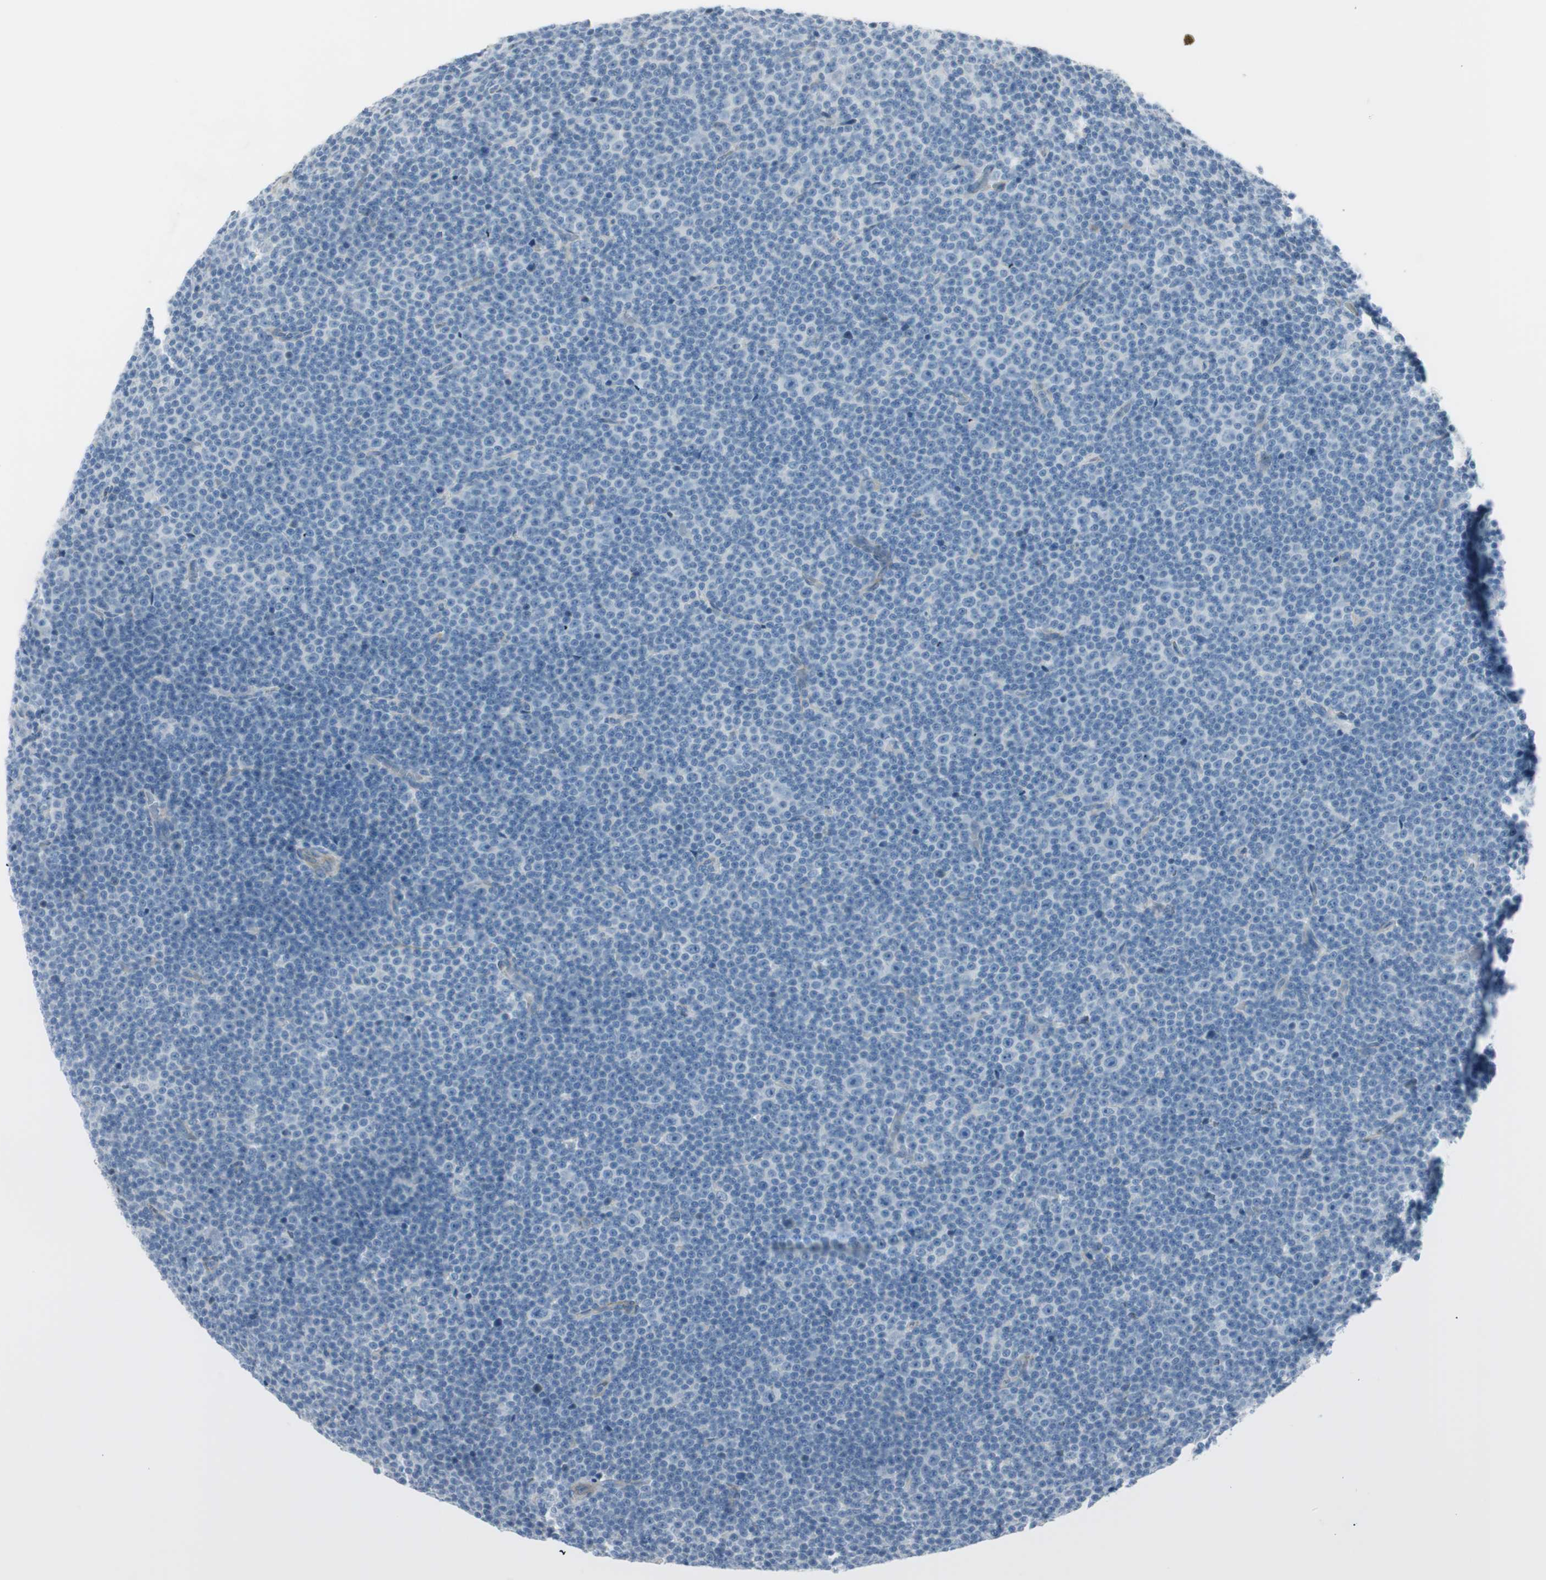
{"staining": {"intensity": "negative", "quantity": "none", "location": "none"}, "tissue": "lymphoma", "cell_type": "Tumor cells", "image_type": "cancer", "snomed": [{"axis": "morphology", "description": "Malignant lymphoma, non-Hodgkin's type, Low grade"}, {"axis": "topography", "description": "Lymph node"}], "caption": "Immunohistochemical staining of lymphoma reveals no significant positivity in tumor cells.", "gene": "CACNA2D1", "patient": {"sex": "female", "age": 67}}